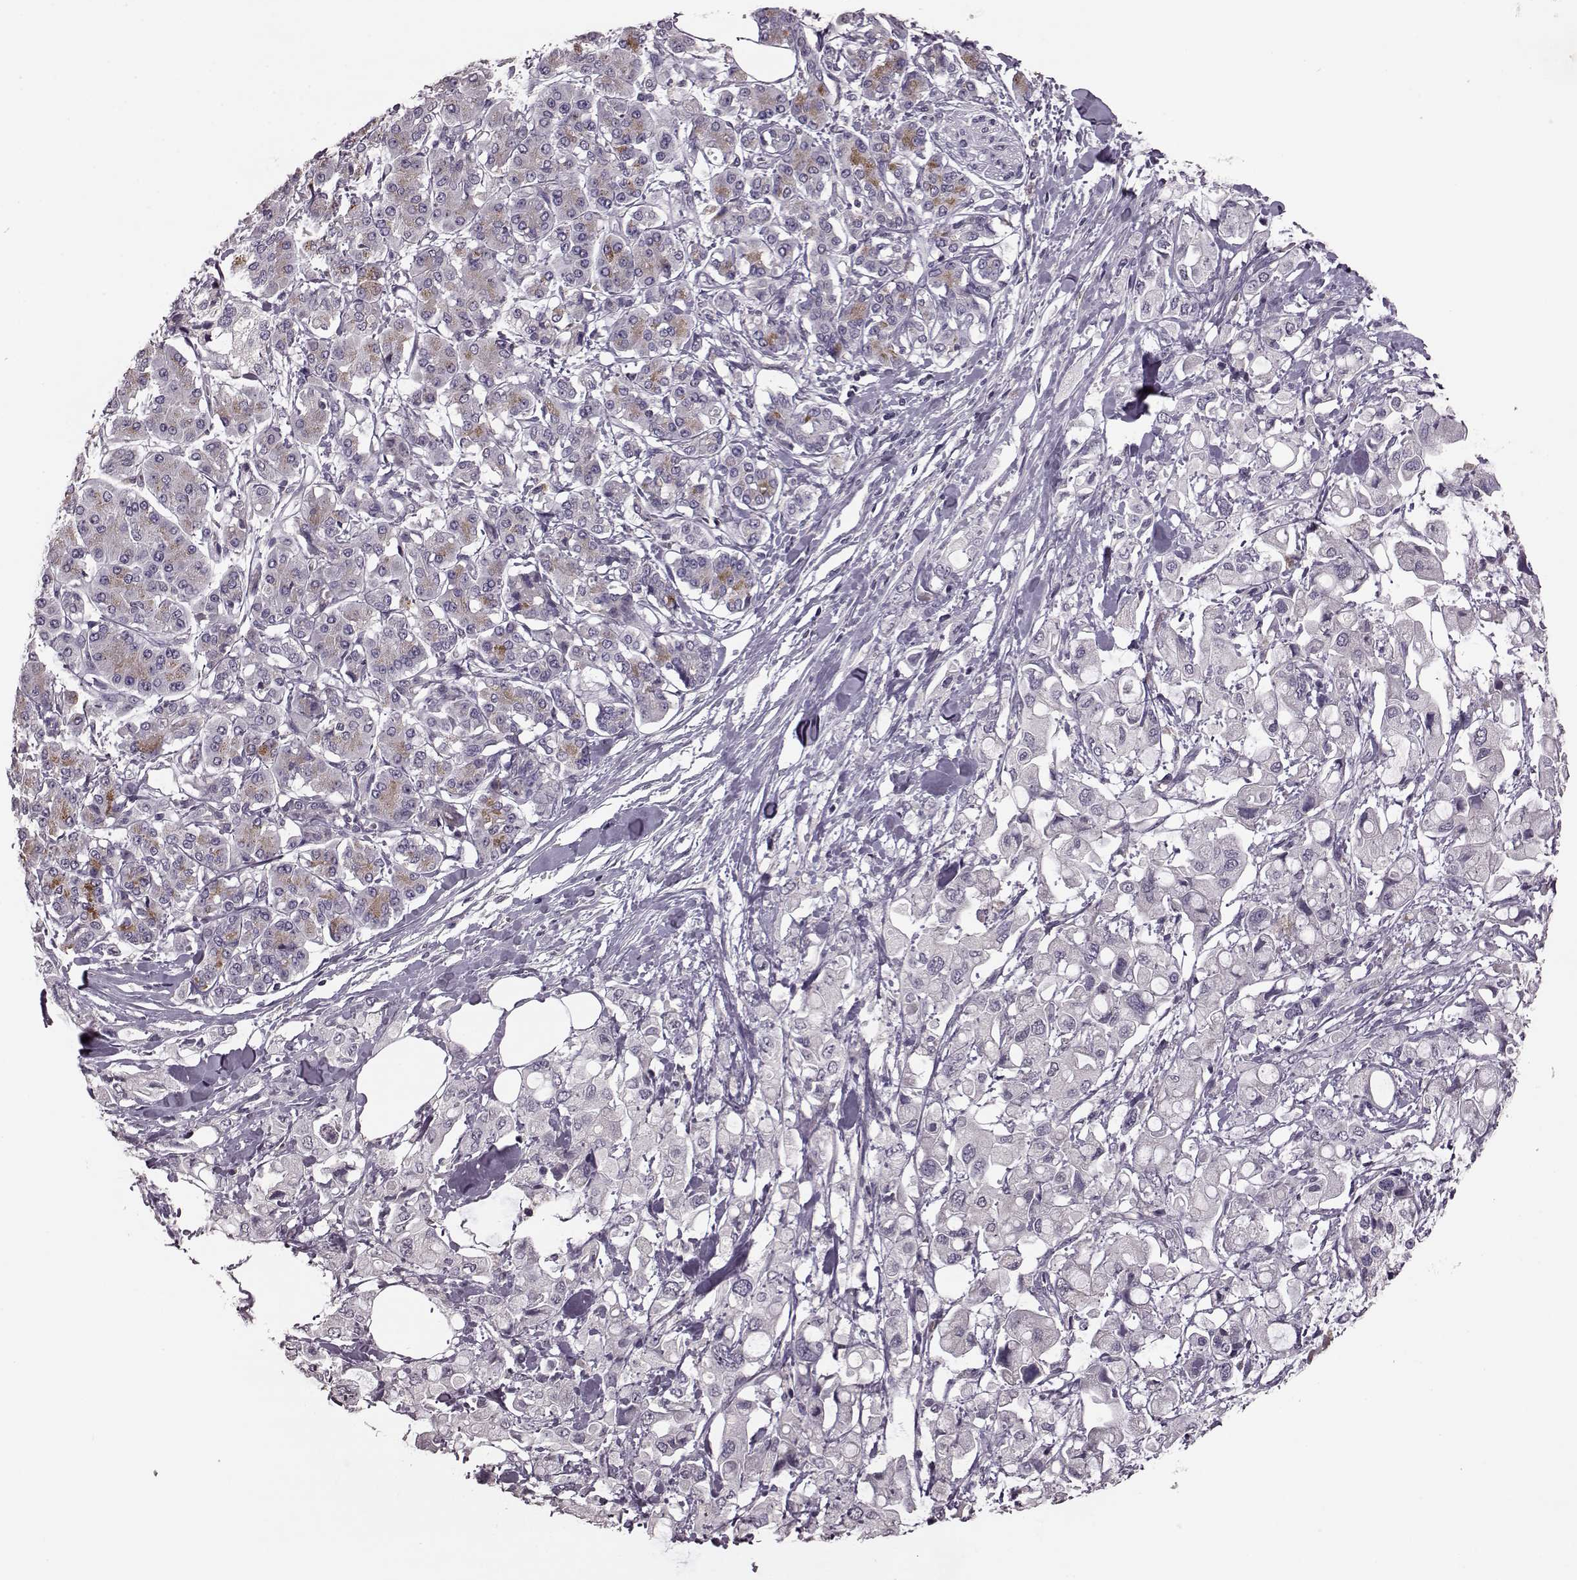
{"staining": {"intensity": "moderate", "quantity": "<25%", "location": "cytoplasmic/membranous"}, "tissue": "pancreatic cancer", "cell_type": "Tumor cells", "image_type": "cancer", "snomed": [{"axis": "morphology", "description": "Adenocarcinoma, NOS"}, {"axis": "topography", "description": "Pancreas"}], "caption": "Pancreatic cancer stained with immunohistochemistry displays moderate cytoplasmic/membranous staining in approximately <25% of tumor cells.", "gene": "SLC52A3", "patient": {"sex": "female", "age": 56}}